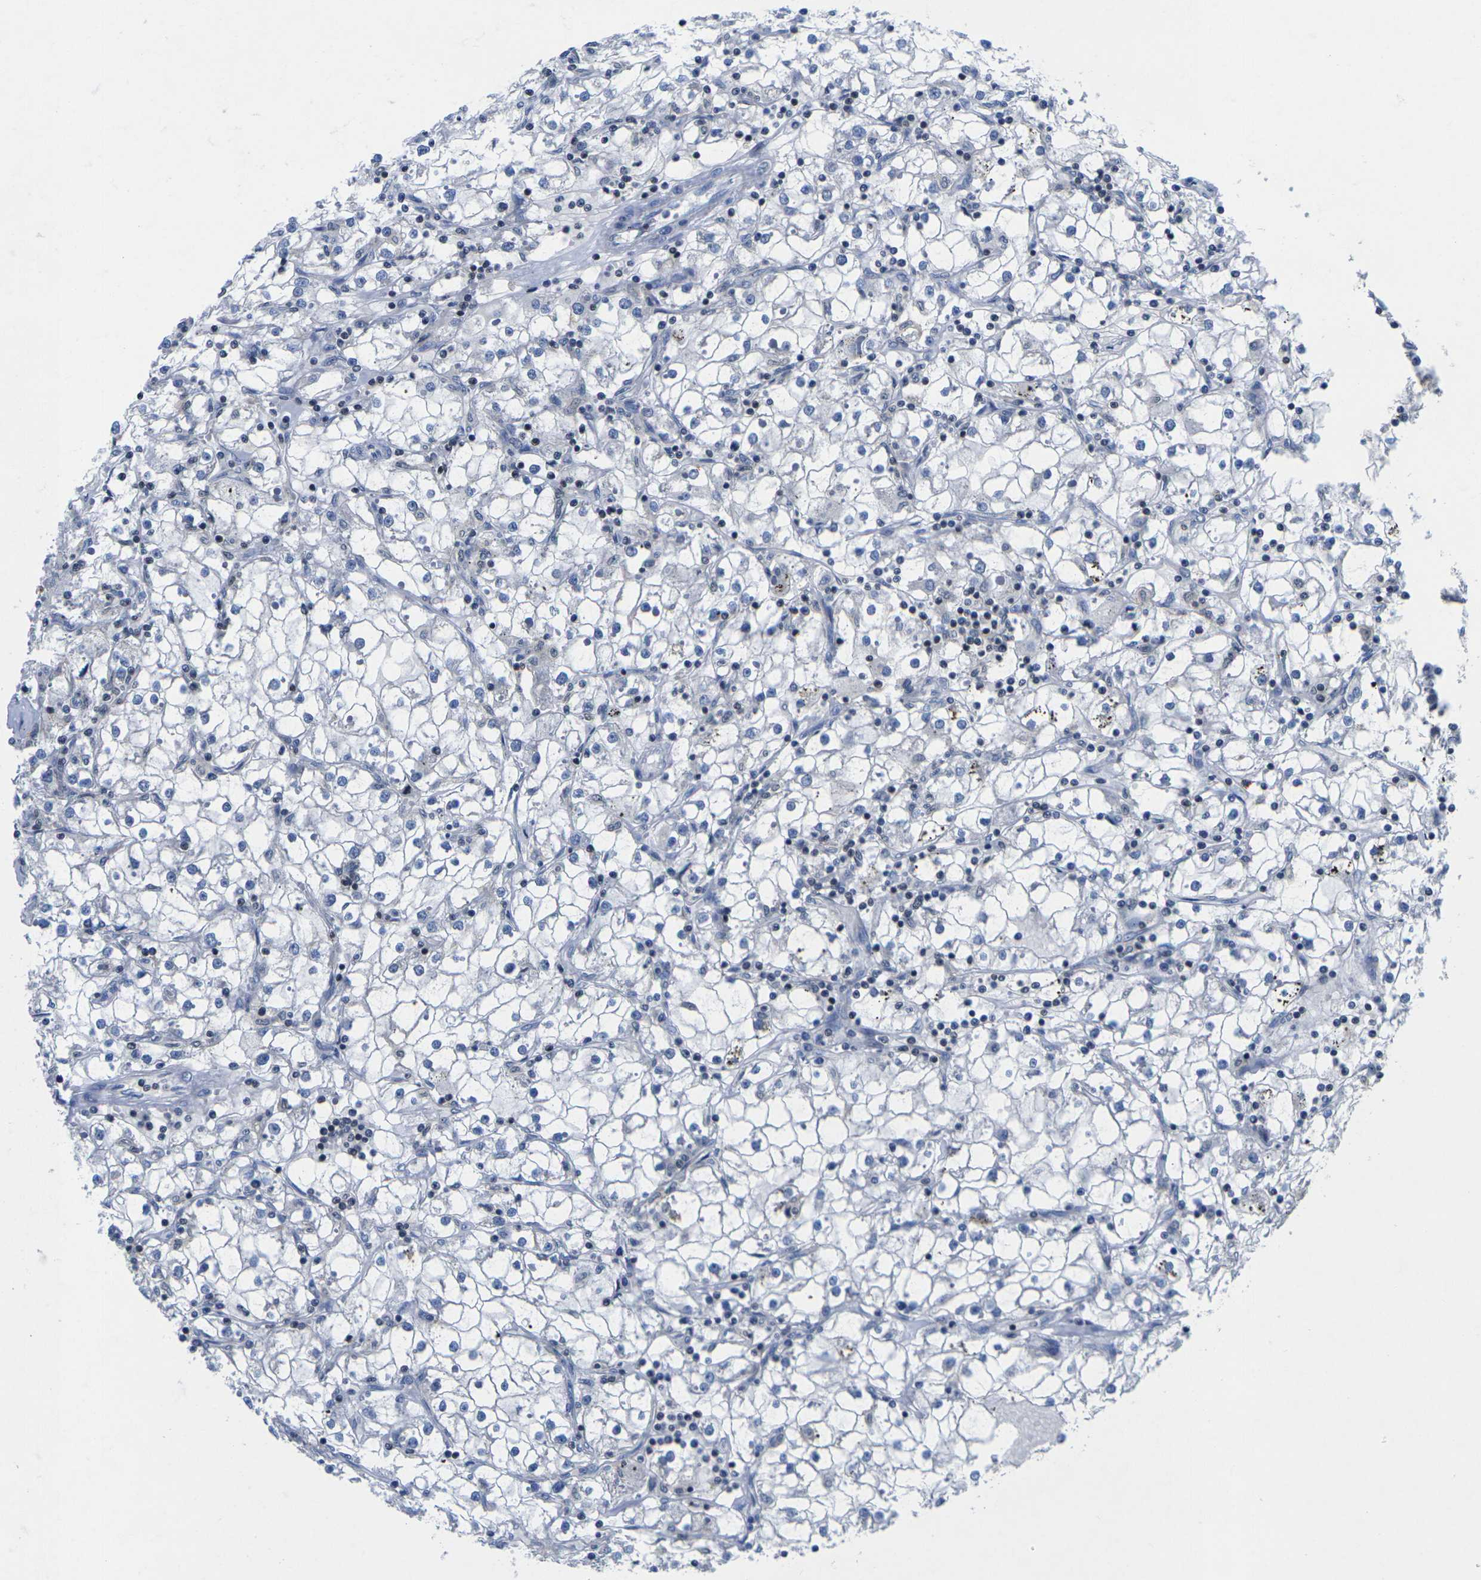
{"staining": {"intensity": "negative", "quantity": "none", "location": "none"}, "tissue": "renal cancer", "cell_type": "Tumor cells", "image_type": "cancer", "snomed": [{"axis": "morphology", "description": "Adenocarcinoma, NOS"}, {"axis": "topography", "description": "Kidney"}], "caption": "Immunohistochemistry photomicrograph of neoplastic tissue: human renal cancer (adenocarcinoma) stained with DAB (3,3'-diaminobenzidine) shows no significant protein expression in tumor cells. Brightfield microscopy of immunohistochemistry stained with DAB (brown) and hematoxylin (blue), captured at high magnification.", "gene": "IKZF1", "patient": {"sex": "male", "age": 56}}